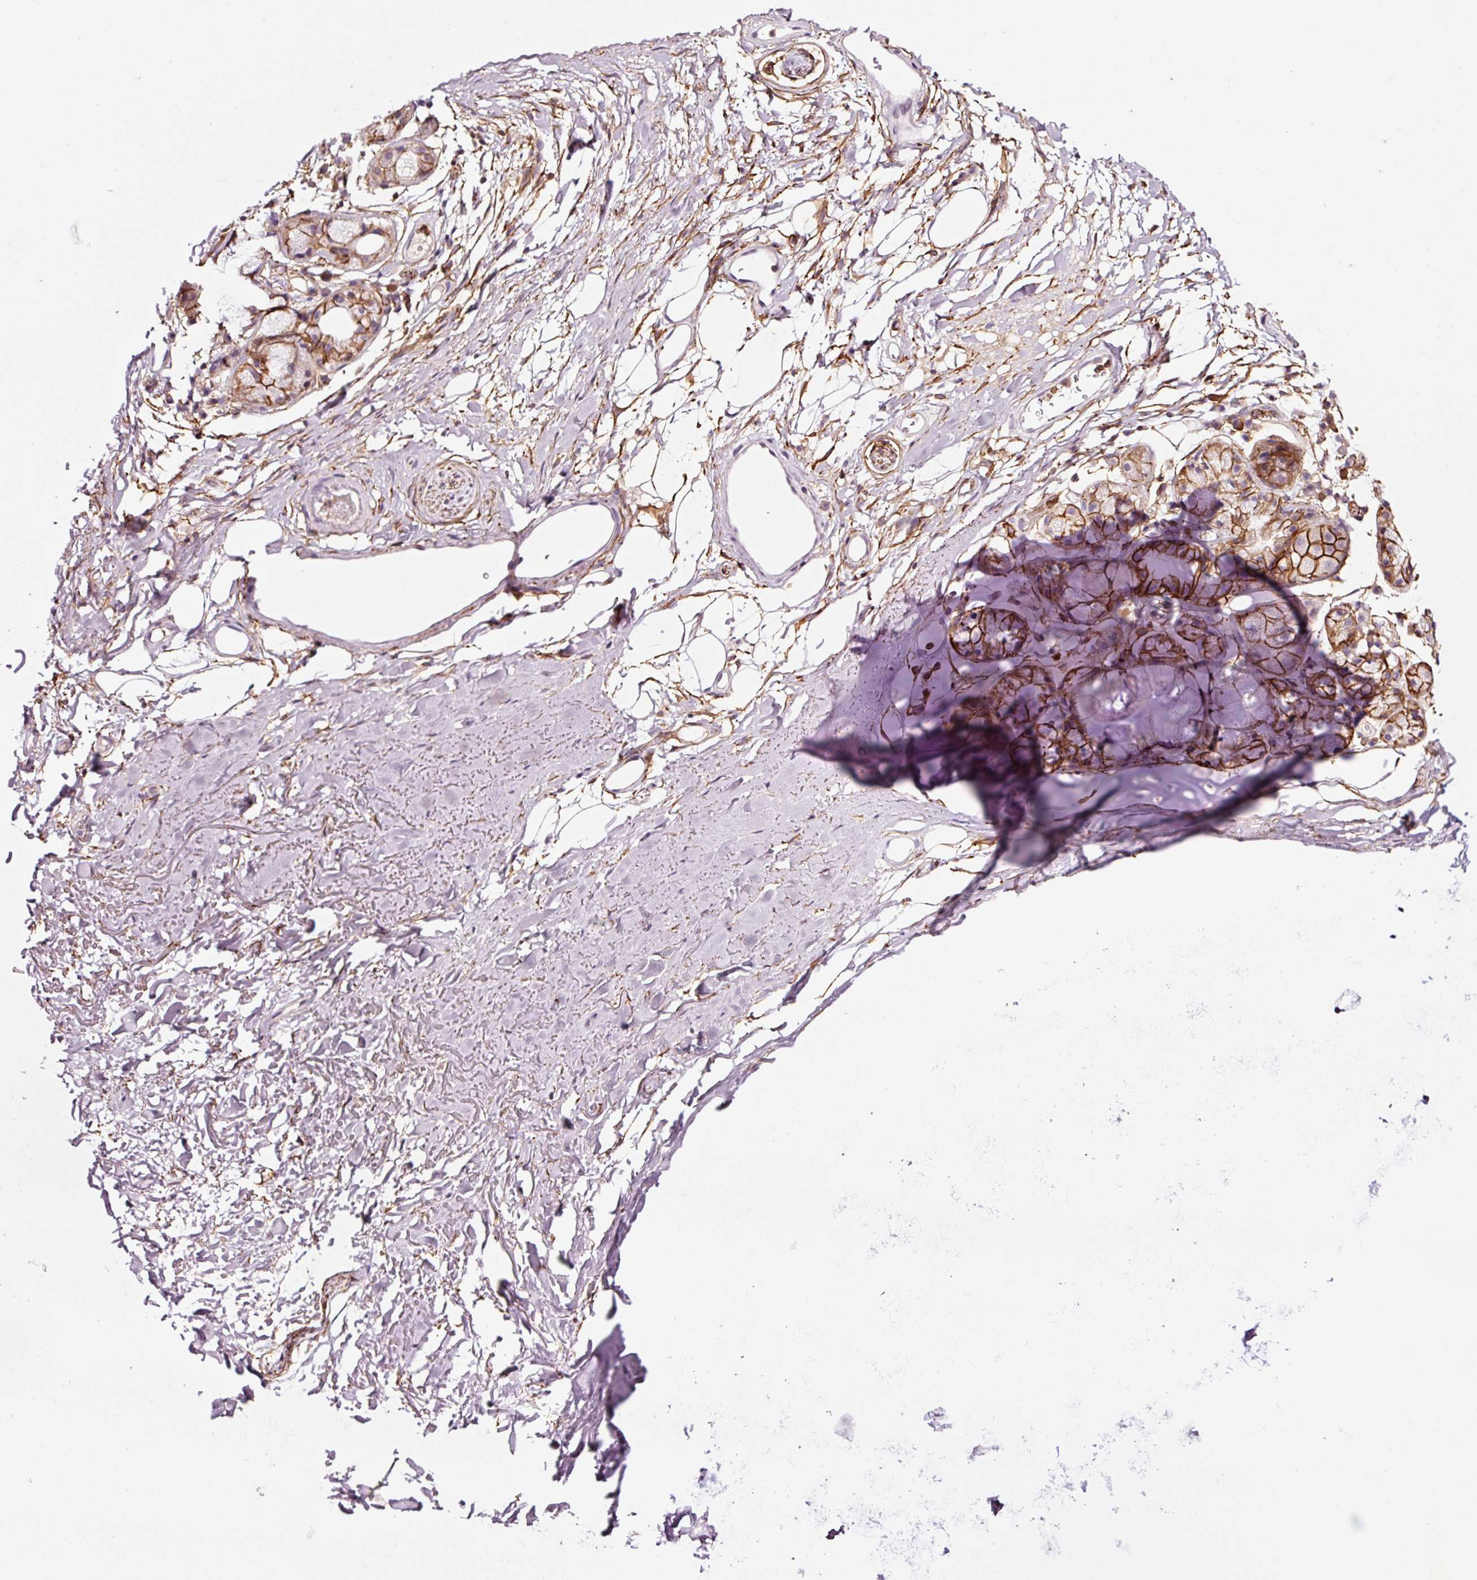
{"staining": {"intensity": "moderate", "quantity": "<25%", "location": "cytoplasmic/membranous"}, "tissue": "adipose tissue", "cell_type": "Adipocytes", "image_type": "normal", "snomed": [{"axis": "morphology", "description": "Normal tissue, NOS"}, {"axis": "topography", "description": "Cartilage tissue"}], "caption": "Adipocytes display low levels of moderate cytoplasmic/membranous staining in about <25% of cells in benign adipose tissue.", "gene": "ADD3", "patient": {"sex": "male", "age": 80}}